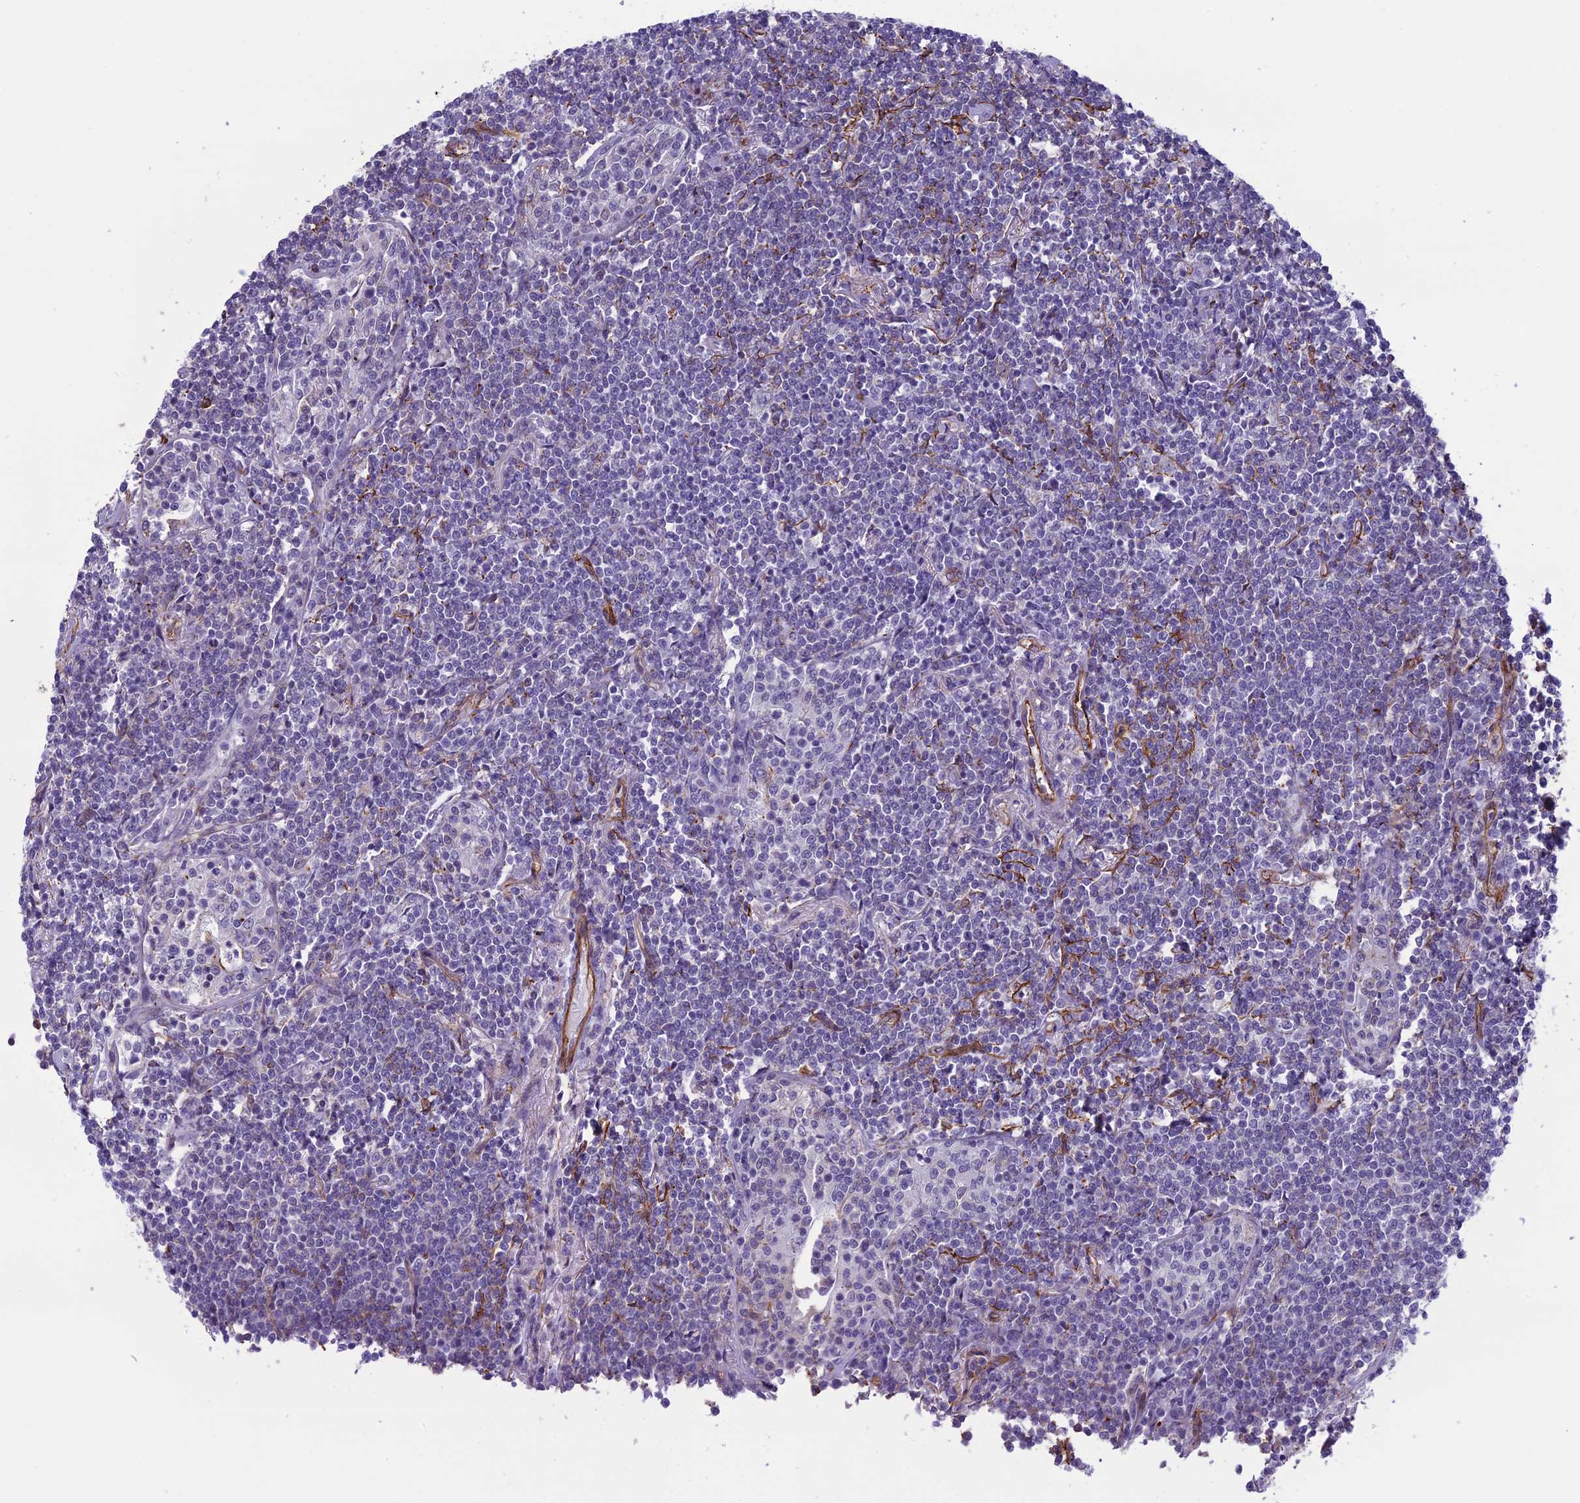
{"staining": {"intensity": "moderate", "quantity": "<25%", "location": "cytoplasmic/membranous"}, "tissue": "lymphoma", "cell_type": "Tumor cells", "image_type": "cancer", "snomed": [{"axis": "morphology", "description": "Malignant lymphoma, non-Hodgkin's type, Low grade"}, {"axis": "topography", "description": "Lung"}], "caption": "The histopathology image exhibits a brown stain indicating the presence of a protein in the cytoplasmic/membranous of tumor cells in lymphoma.", "gene": "ANGPTL2", "patient": {"sex": "female", "age": 71}}